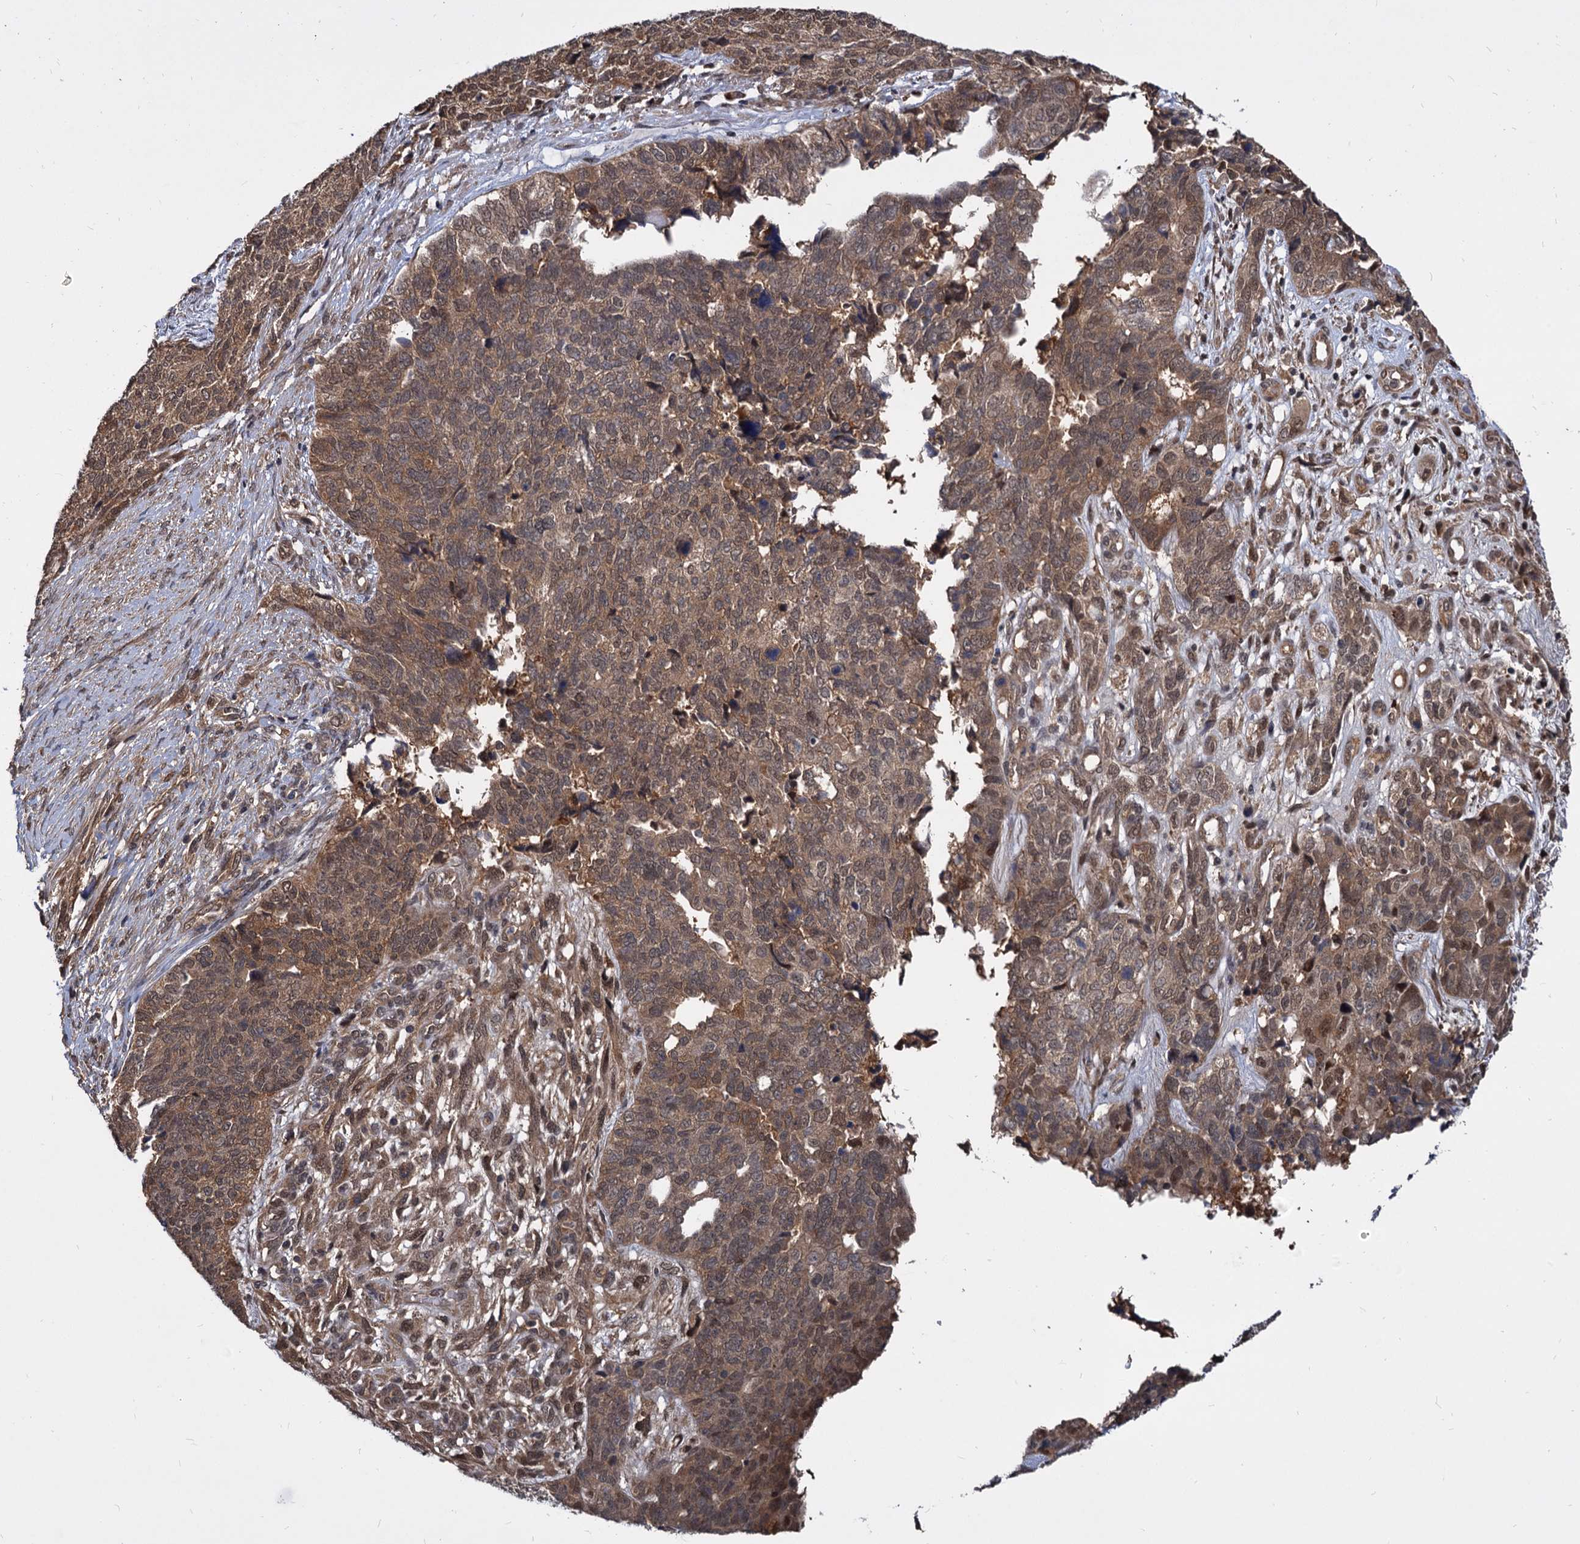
{"staining": {"intensity": "moderate", "quantity": ">75%", "location": "cytoplasmic/membranous,nuclear"}, "tissue": "cervical cancer", "cell_type": "Tumor cells", "image_type": "cancer", "snomed": [{"axis": "morphology", "description": "Squamous cell carcinoma, NOS"}, {"axis": "topography", "description": "Cervix"}], "caption": "Cervical cancer (squamous cell carcinoma) was stained to show a protein in brown. There is medium levels of moderate cytoplasmic/membranous and nuclear positivity in about >75% of tumor cells.", "gene": "PSMD4", "patient": {"sex": "female", "age": 63}}